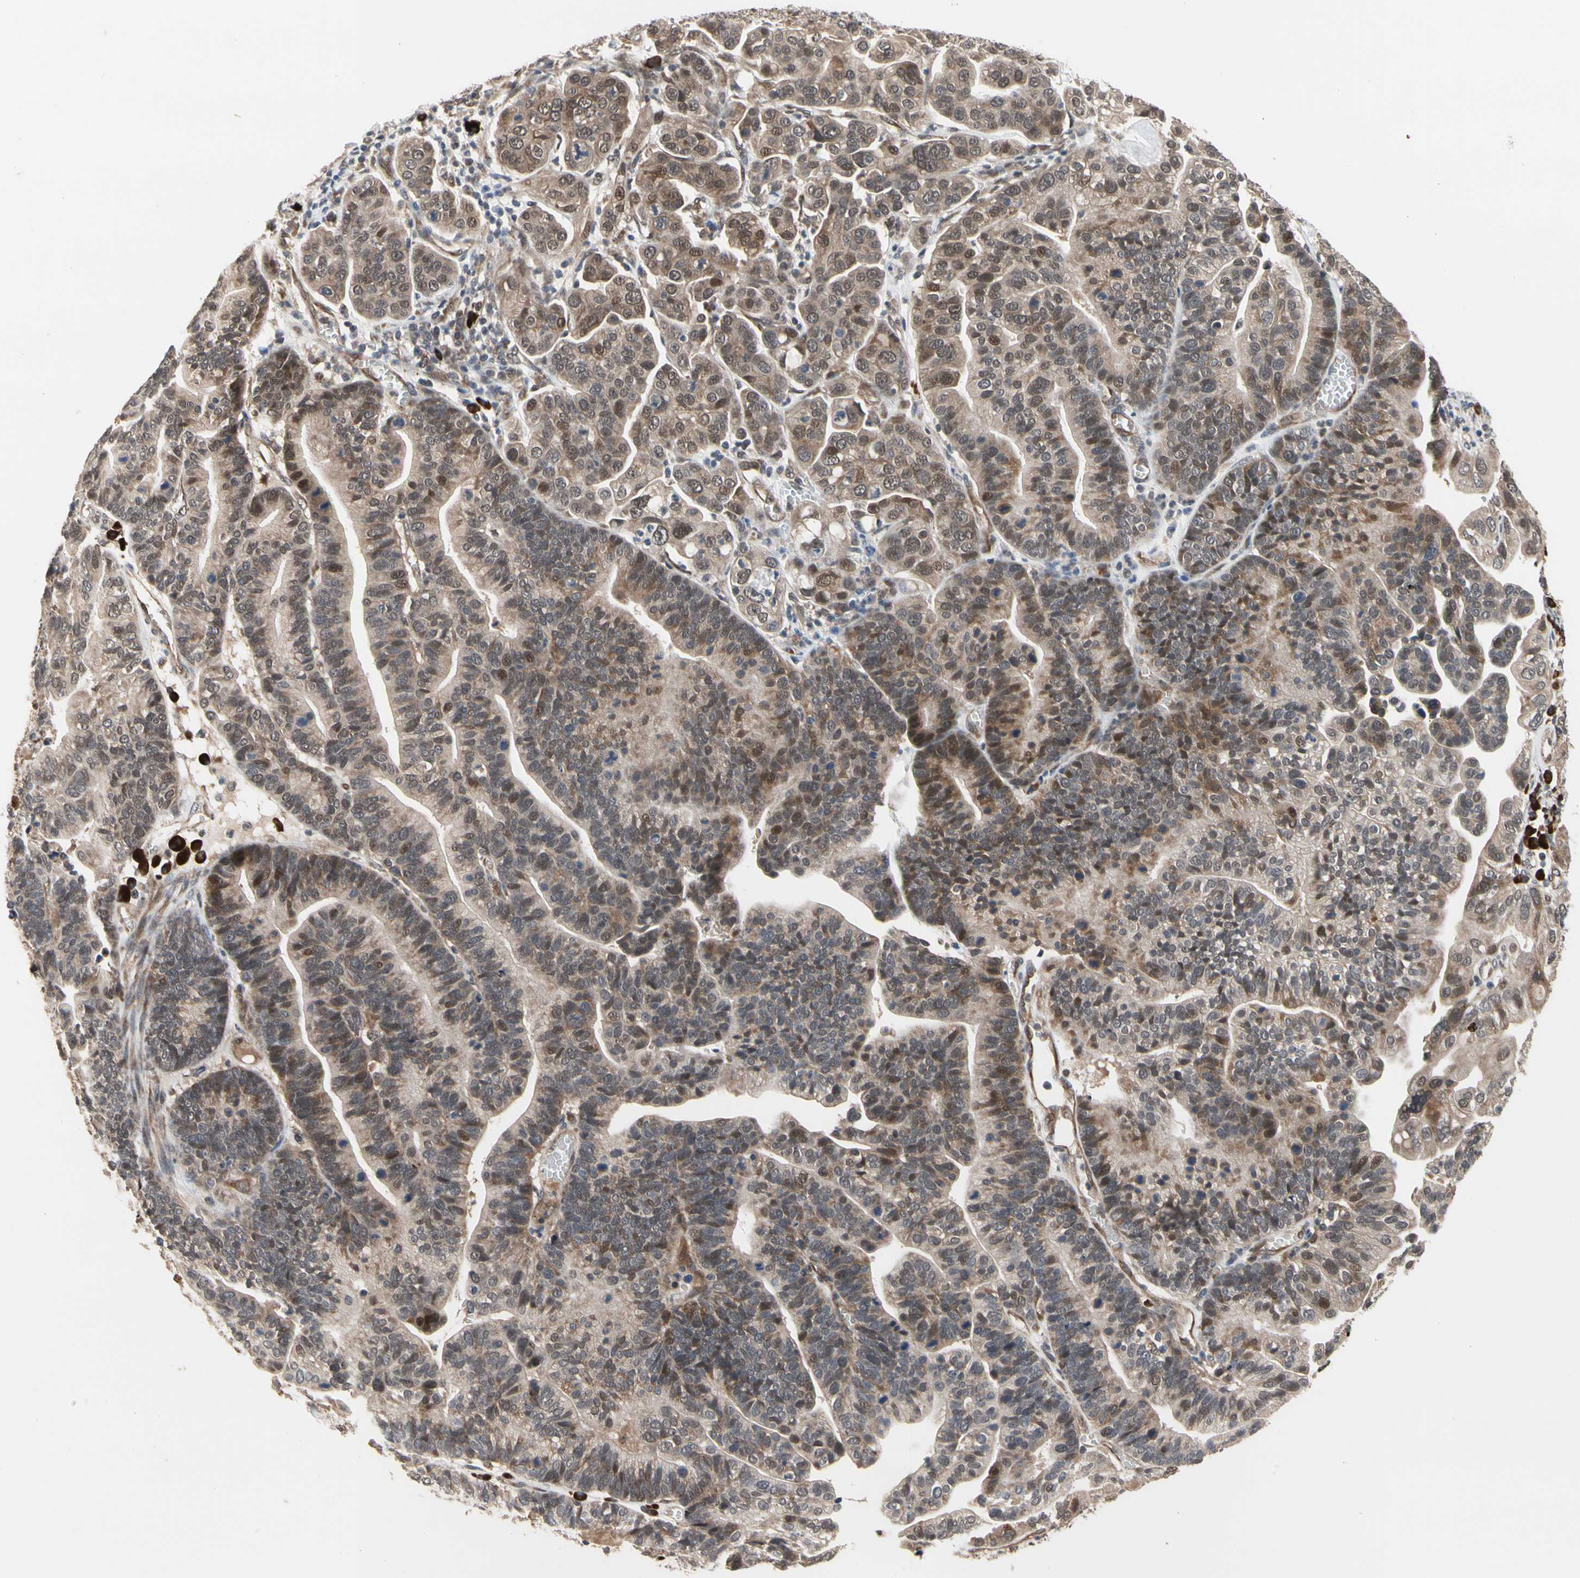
{"staining": {"intensity": "moderate", "quantity": "25%-75%", "location": "cytoplasmic/membranous,nuclear"}, "tissue": "ovarian cancer", "cell_type": "Tumor cells", "image_type": "cancer", "snomed": [{"axis": "morphology", "description": "Cystadenocarcinoma, serous, NOS"}, {"axis": "topography", "description": "Ovary"}], "caption": "A micrograph showing moderate cytoplasmic/membranous and nuclear positivity in approximately 25%-75% of tumor cells in ovarian cancer (serous cystadenocarcinoma), as visualized by brown immunohistochemical staining.", "gene": "CYTIP", "patient": {"sex": "female", "age": 56}}